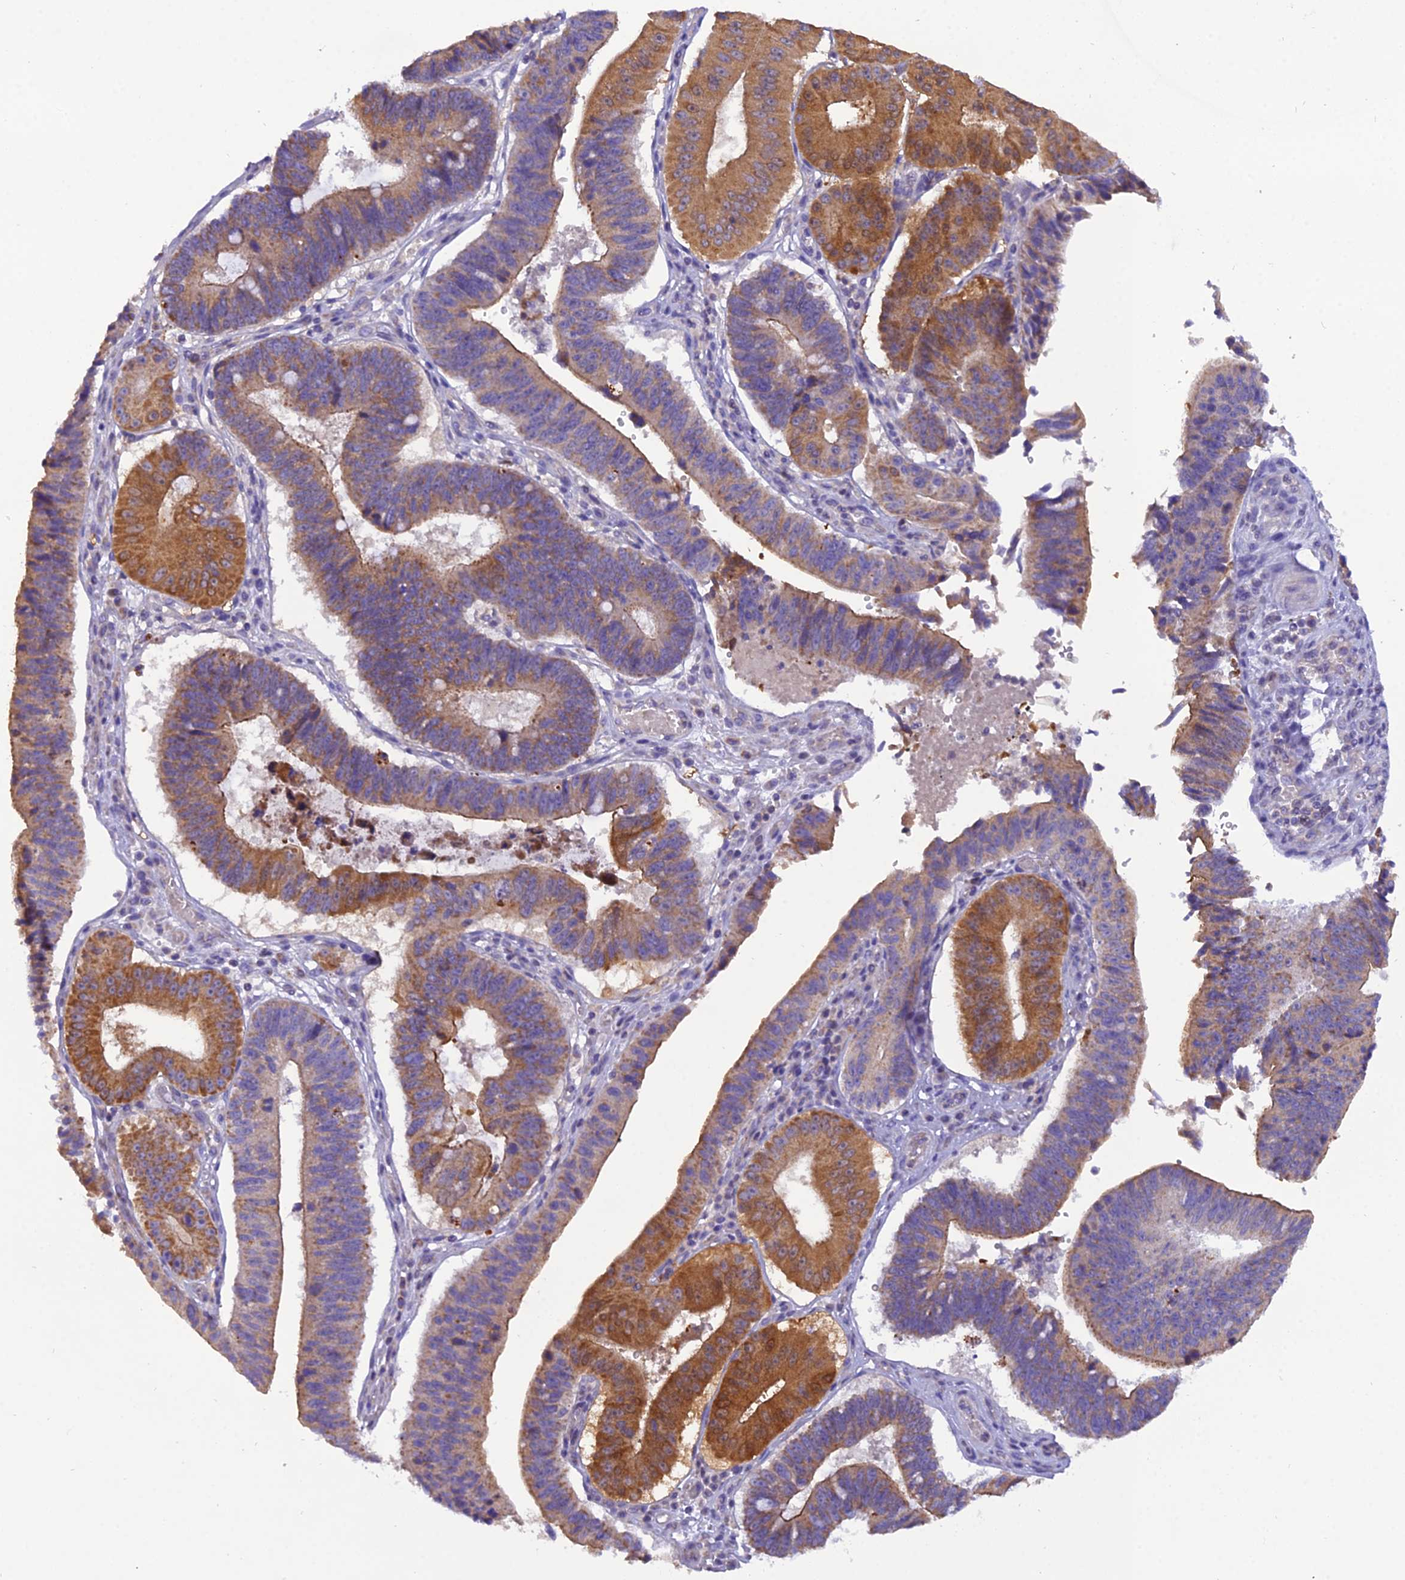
{"staining": {"intensity": "moderate", "quantity": "25%-75%", "location": "cytoplasmic/membranous"}, "tissue": "stomach cancer", "cell_type": "Tumor cells", "image_type": "cancer", "snomed": [{"axis": "morphology", "description": "Adenocarcinoma, NOS"}, {"axis": "topography", "description": "Stomach"}], "caption": "Moderate cytoplasmic/membranous protein positivity is present in approximately 25%-75% of tumor cells in stomach cancer (adenocarcinoma).", "gene": "GPD1", "patient": {"sex": "male", "age": 59}}